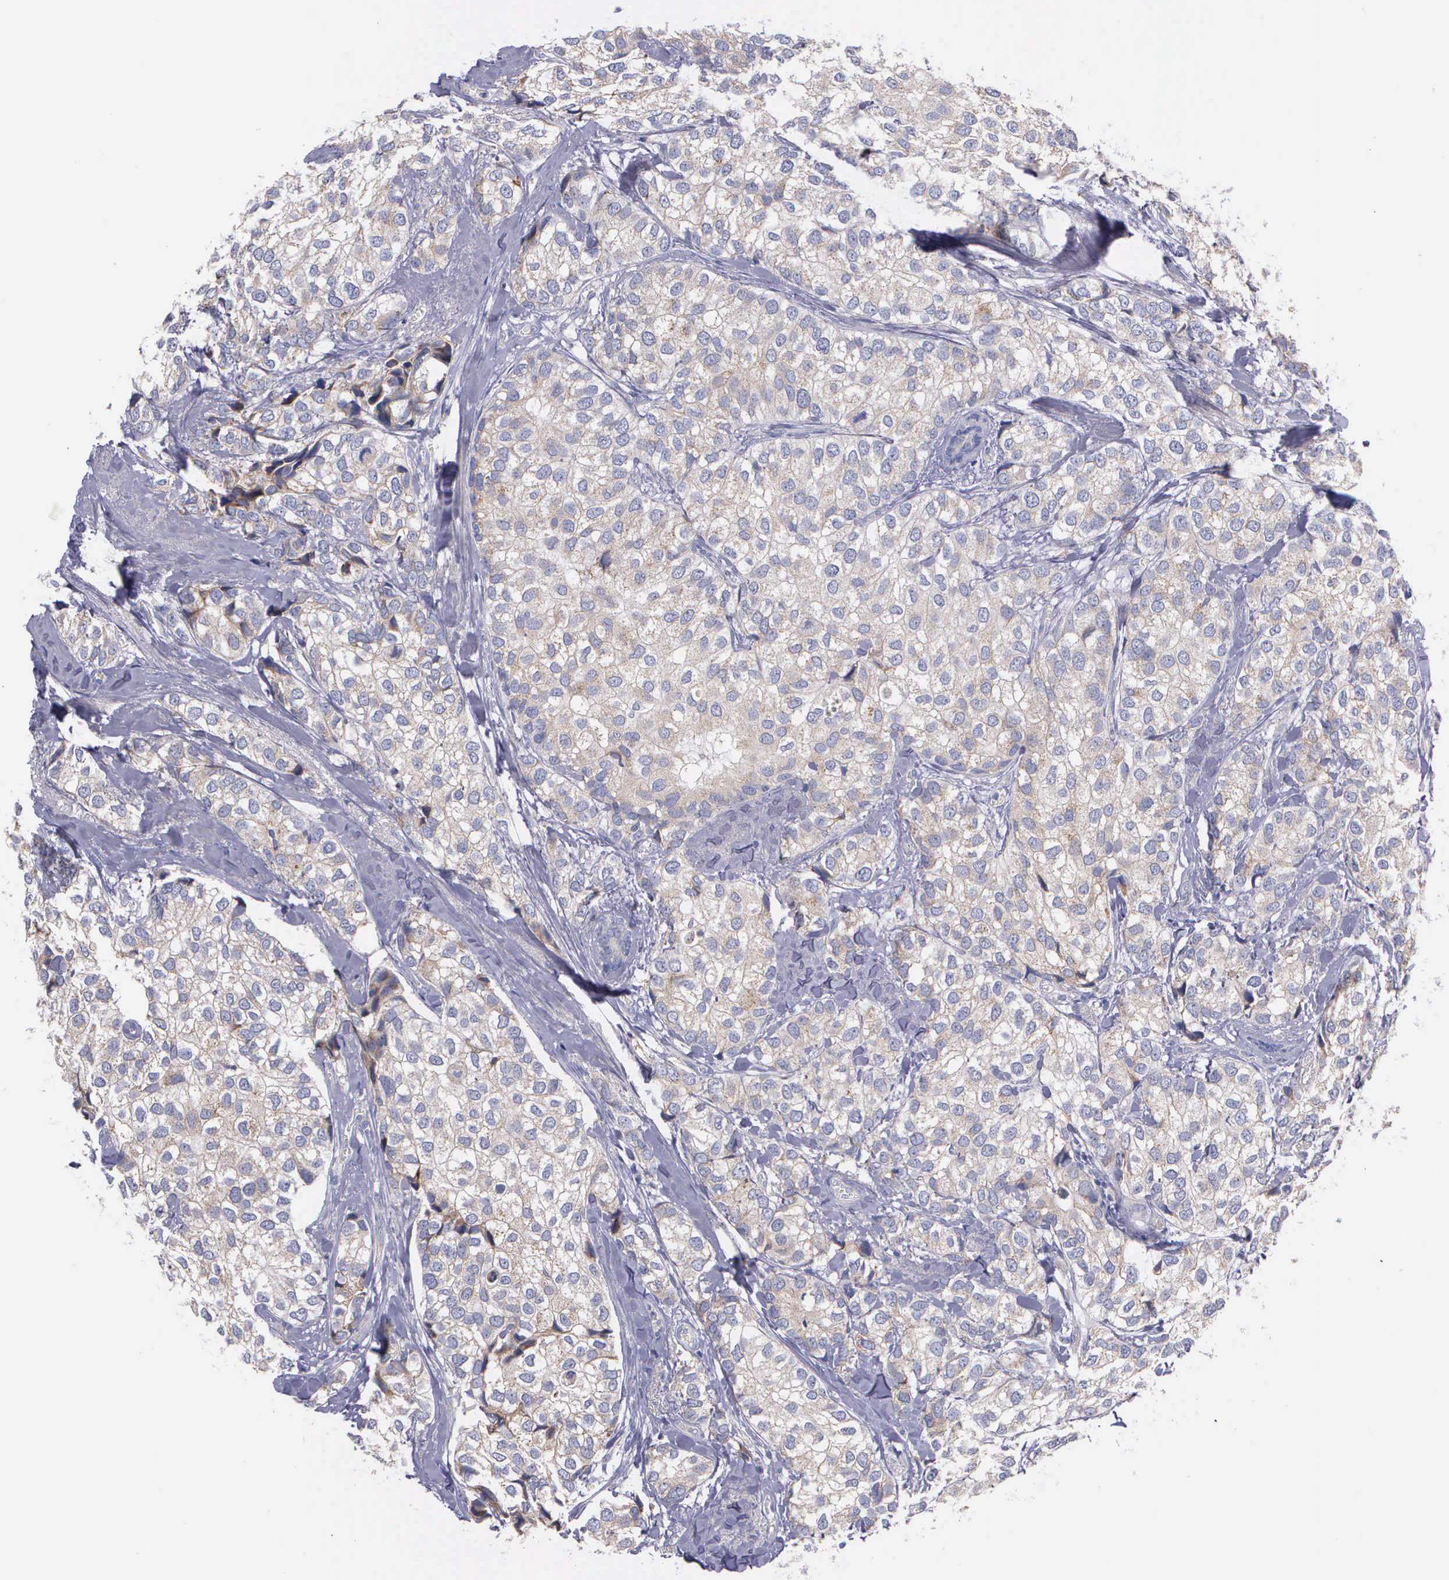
{"staining": {"intensity": "weak", "quantity": "25%-75%", "location": "cytoplasmic/membranous"}, "tissue": "breast cancer", "cell_type": "Tumor cells", "image_type": "cancer", "snomed": [{"axis": "morphology", "description": "Duct carcinoma"}, {"axis": "topography", "description": "Breast"}], "caption": "This histopathology image exhibits immunohistochemistry staining of breast infiltrating ductal carcinoma, with low weak cytoplasmic/membranous staining in approximately 25%-75% of tumor cells.", "gene": "MIA2", "patient": {"sex": "female", "age": 68}}